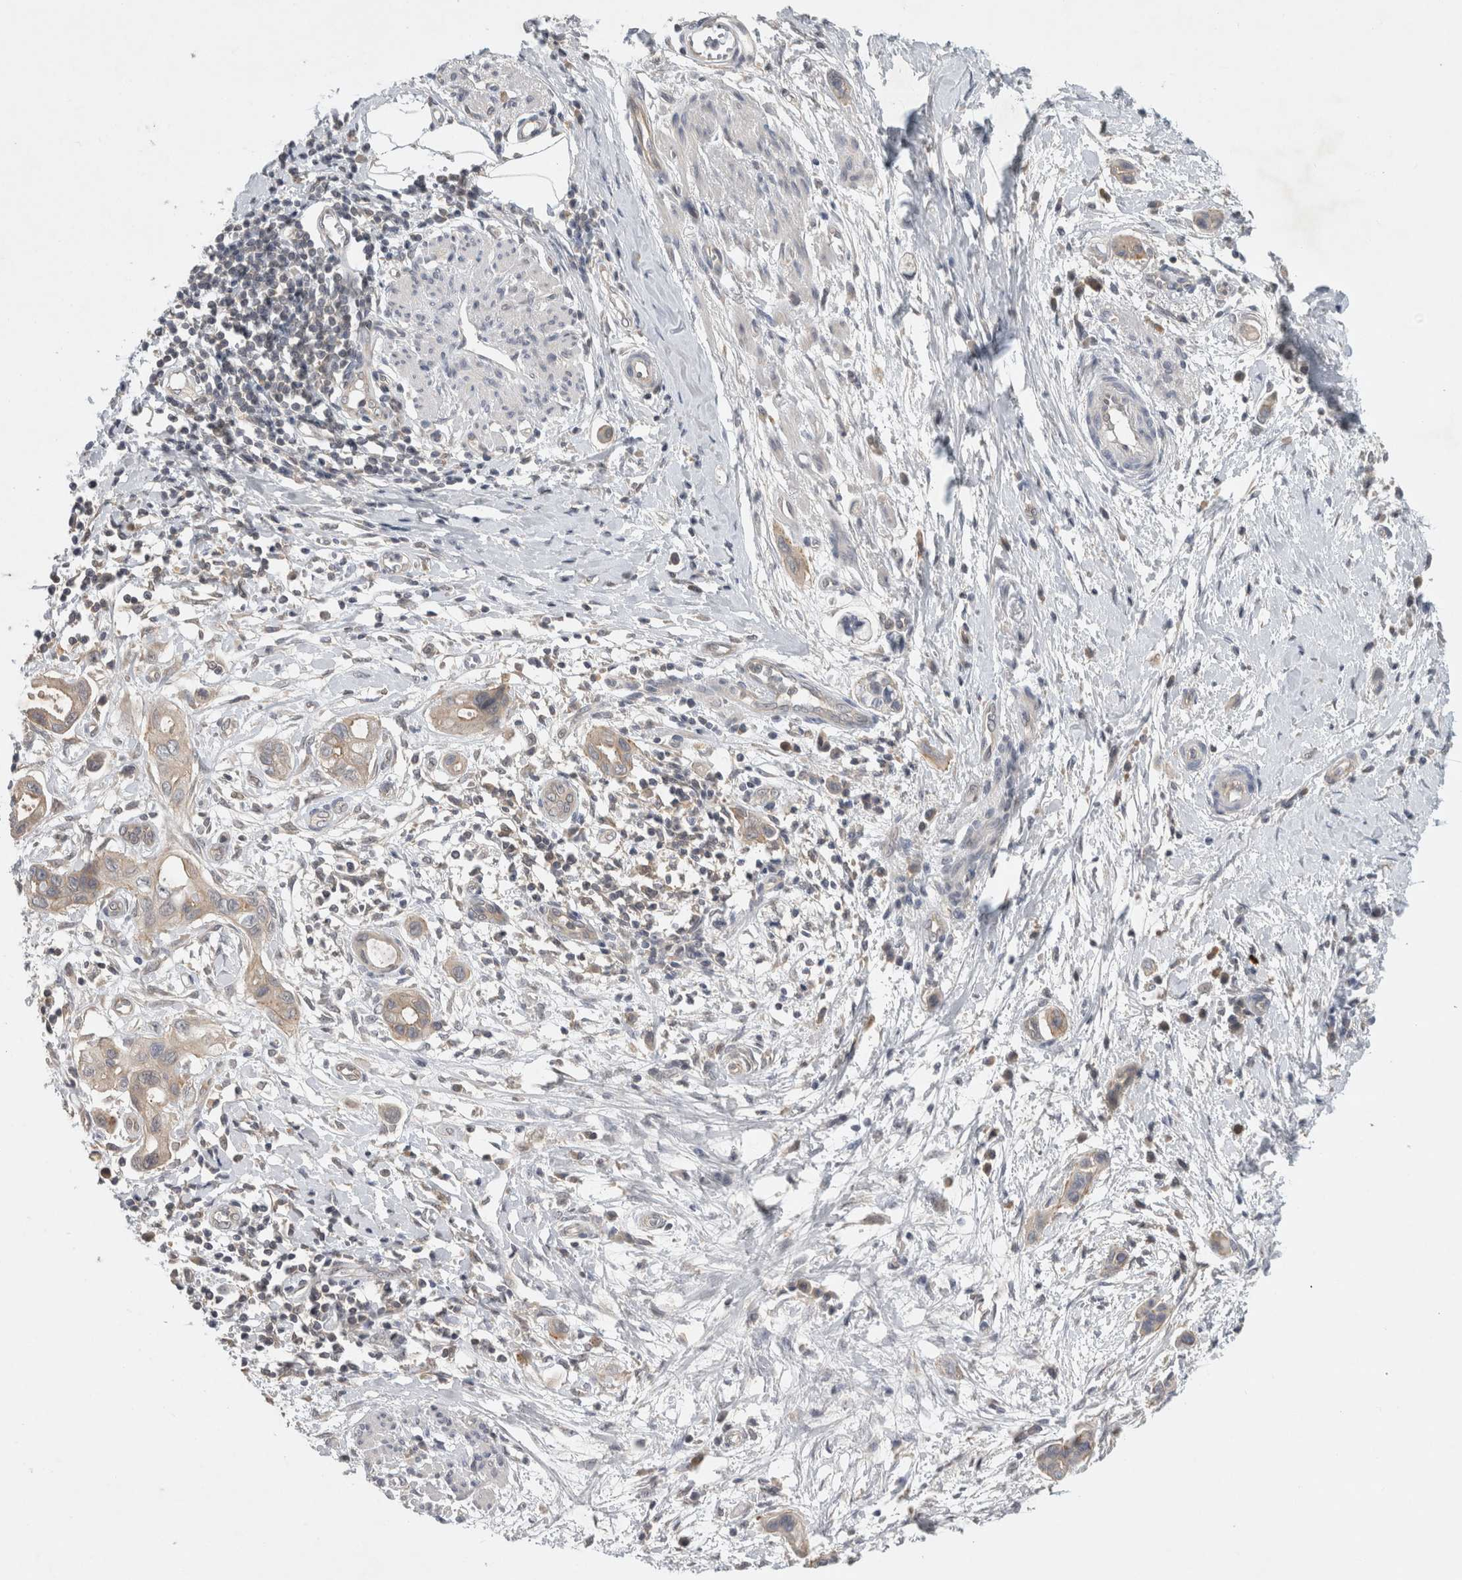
{"staining": {"intensity": "weak", "quantity": ">75%", "location": "cytoplasmic/membranous"}, "tissue": "pancreatic cancer", "cell_type": "Tumor cells", "image_type": "cancer", "snomed": [{"axis": "morphology", "description": "Adenocarcinoma, NOS"}, {"axis": "topography", "description": "Pancreas"}], "caption": "IHC of adenocarcinoma (pancreatic) displays low levels of weak cytoplasmic/membranous positivity in about >75% of tumor cells.", "gene": "AASDHPPT", "patient": {"sex": "male", "age": 59}}